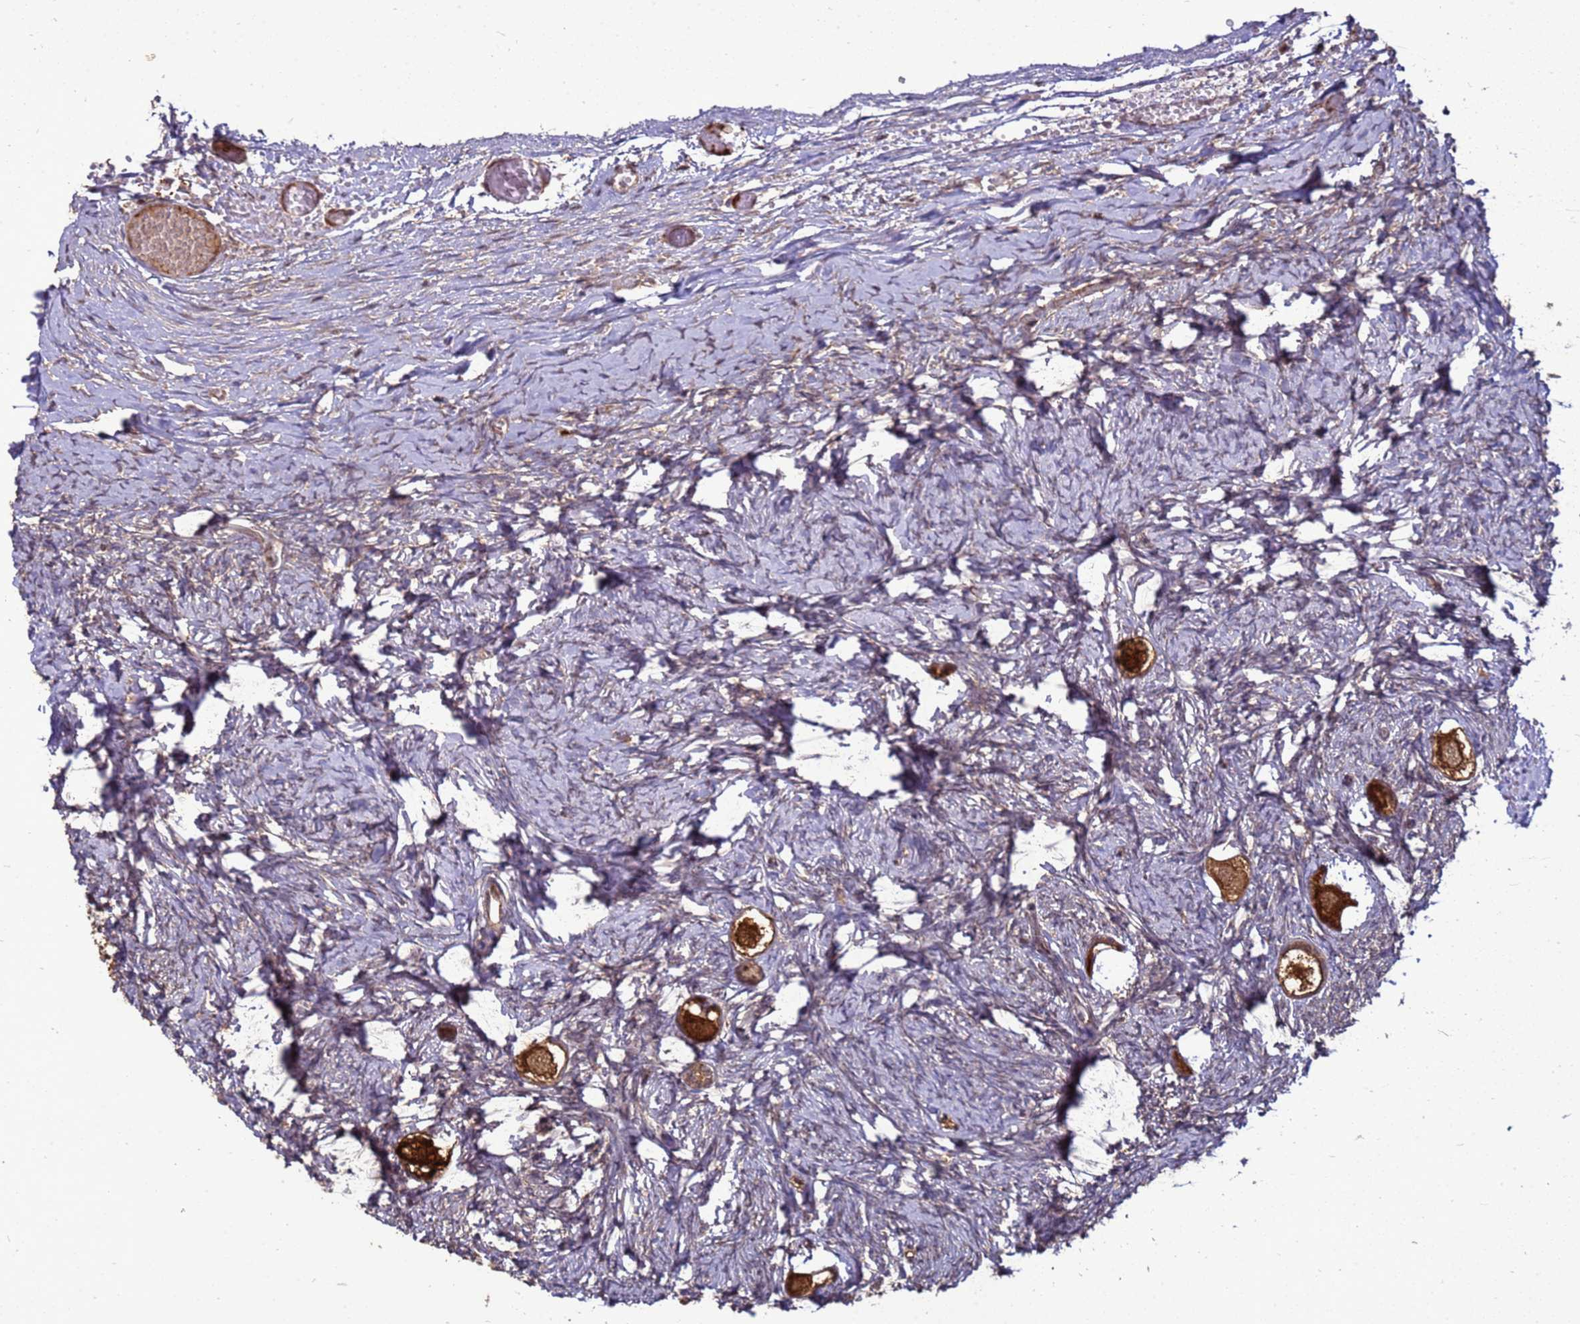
{"staining": {"intensity": "strong", "quantity": ">75%", "location": "cytoplasmic/membranous"}, "tissue": "ovary", "cell_type": "Follicle cells", "image_type": "normal", "snomed": [{"axis": "morphology", "description": "Normal tissue, NOS"}, {"axis": "topography", "description": "Ovary"}], "caption": "Ovary was stained to show a protein in brown. There is high levels of strong cytoplasmic/membranous staining in approximately >75% of follicle cells.", "gene": "CRBN", "patient": {"sex": "female", "age": 27}}